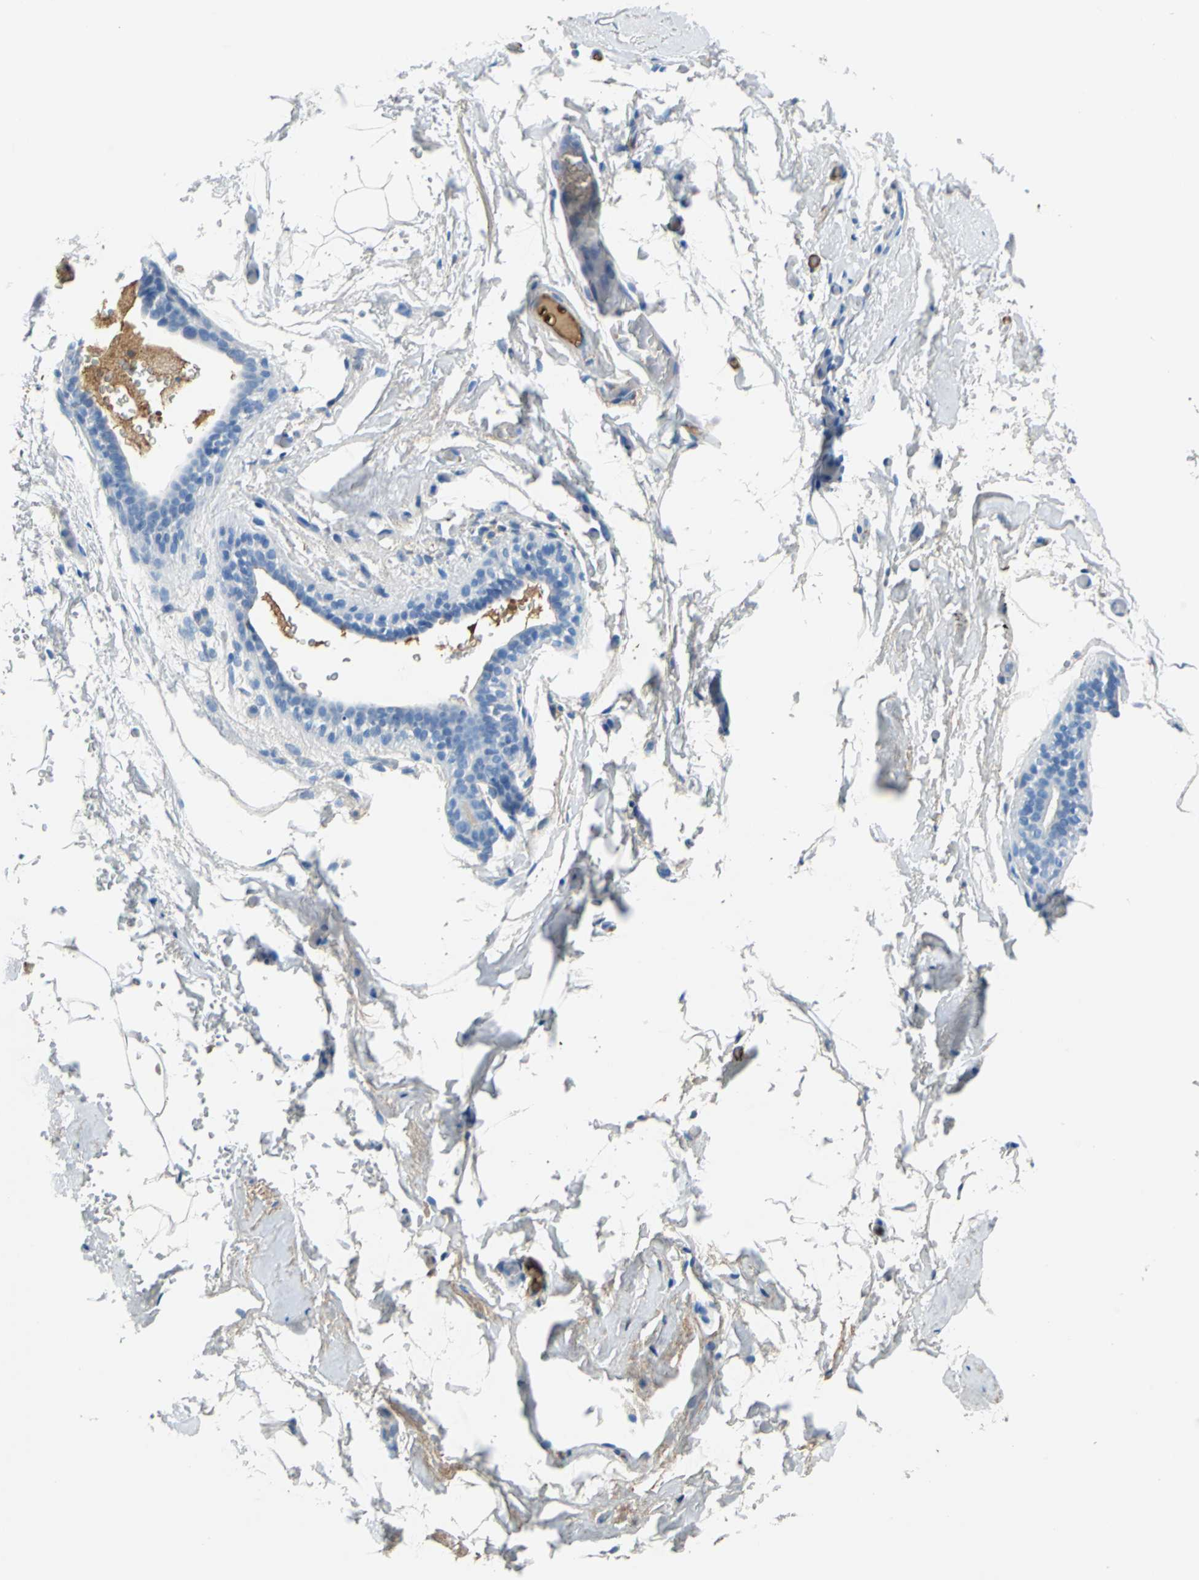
{"staining": {"intensity": "negative", "quantity": "none", "location": "none"}, "tissue": "breast", "cell_type": "Adipocytes", "image_type": "normal", "snomed": [{"axis": "morphology", "description": "Normal tissue, NOS"}, {"axis": "topography", "description": "Breast"}, {"axis": "topography", "description": "Soft tissue"}], "caption": "Normal breast was stained to show a protein in brown. There is no significant expression in adipocytes. (DAB (3,3'-diaminobenzidine) immunohistochemistry visualized using brightfield microscopy, high magnification).", "gene": "ALB", "patient": {"sex": "female", "age": 75}}